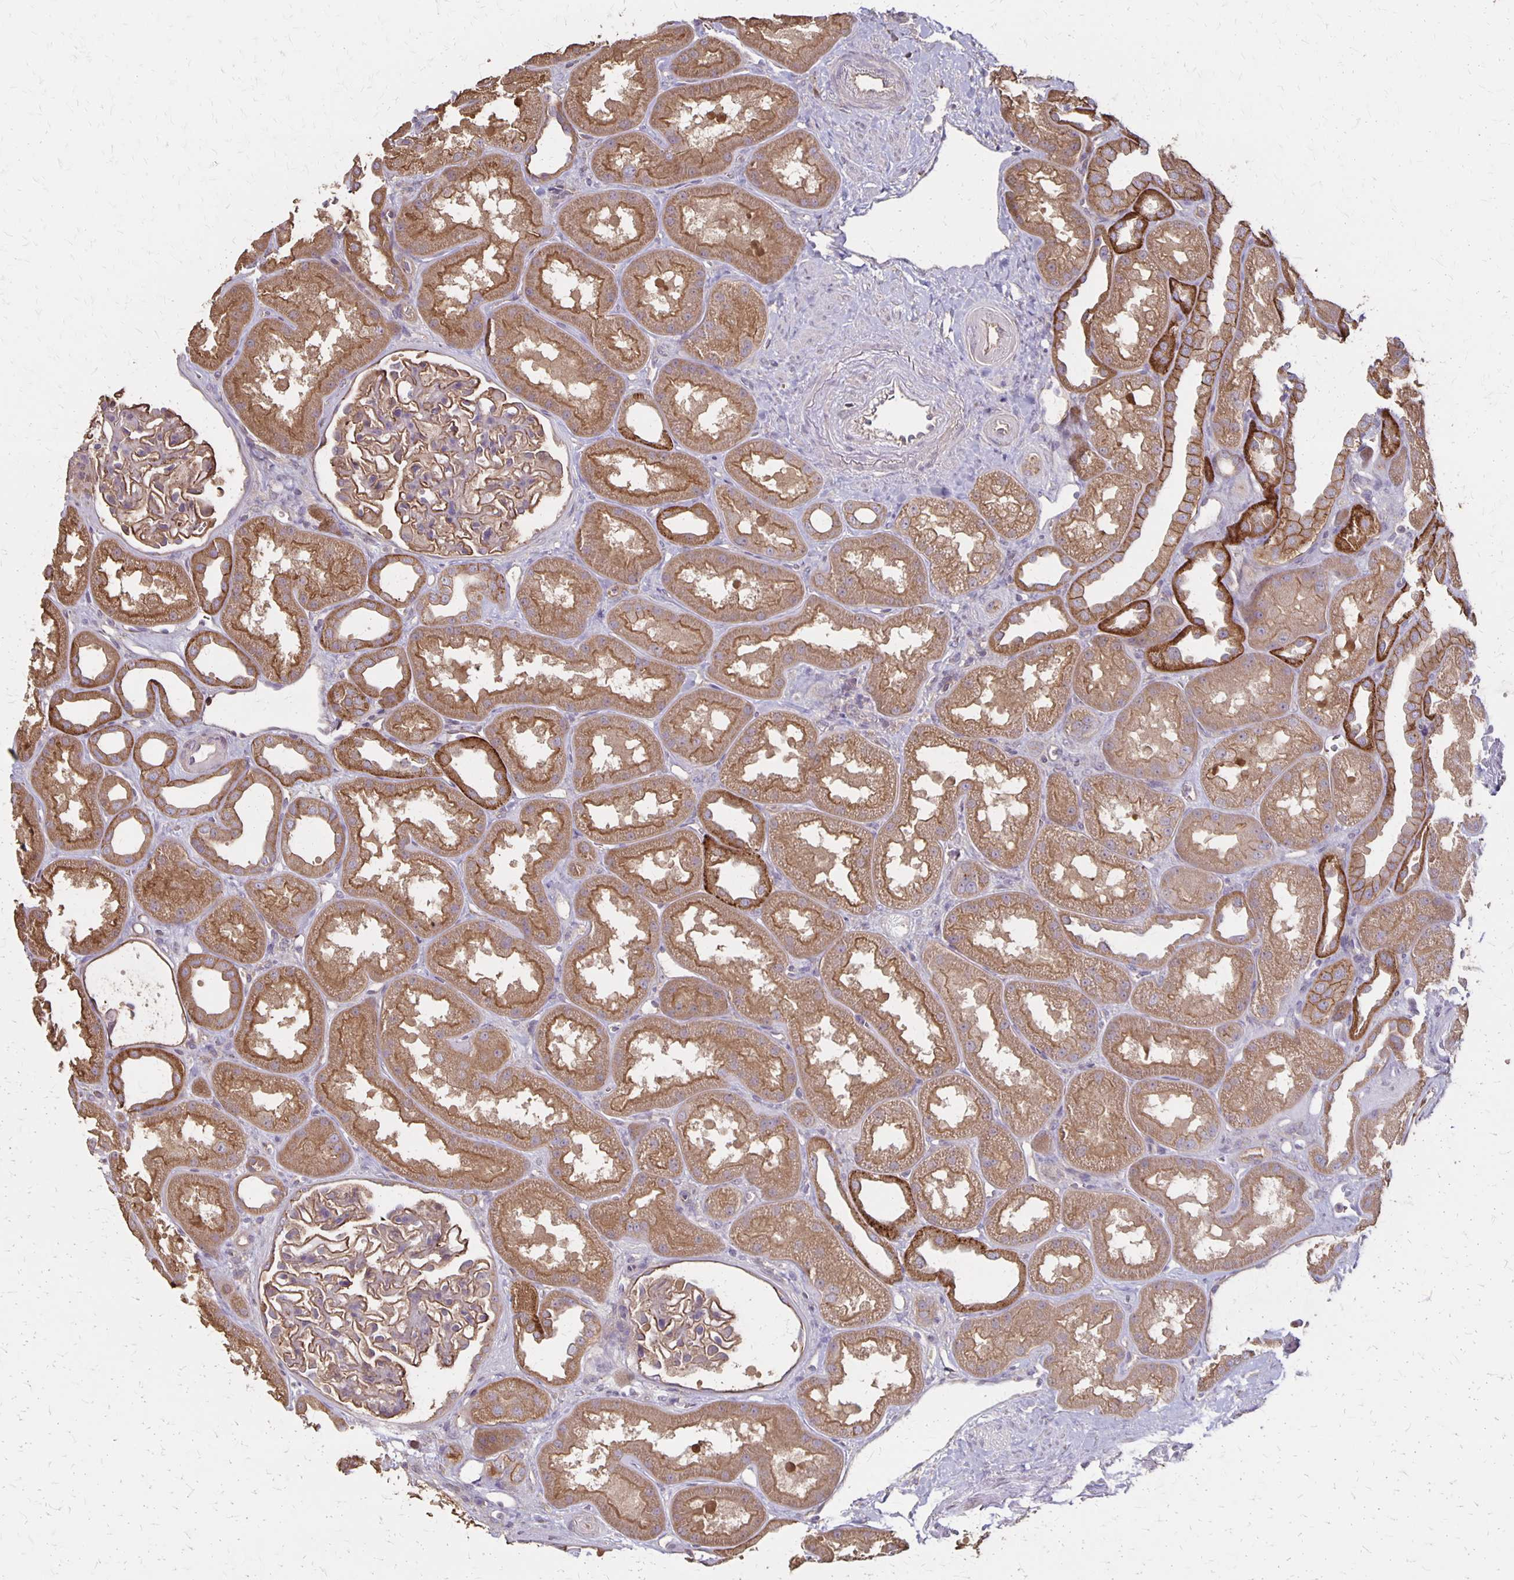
{"staining": {"intensity": "moderate", "quantity": ">75%", "location": "cytoplasmic/membranous"}, "tissue": "kidney", "cell_type": "Cells in glomeruli", "image_type": "normal", "snomed": [{"axis": "morphology", "description": "Normal tissue, NOS"}, {"axis": "topography", "description": "Kidney"}], "caption": "IHC image of benign kidney stained for a protein (brown), which reveals medium levels of moderate cytoplasmic/membranous staining in approximately >75% of cells in glomeruli.", "gene": "PROM2", "patient": {"sex": "male", "age": 61}}